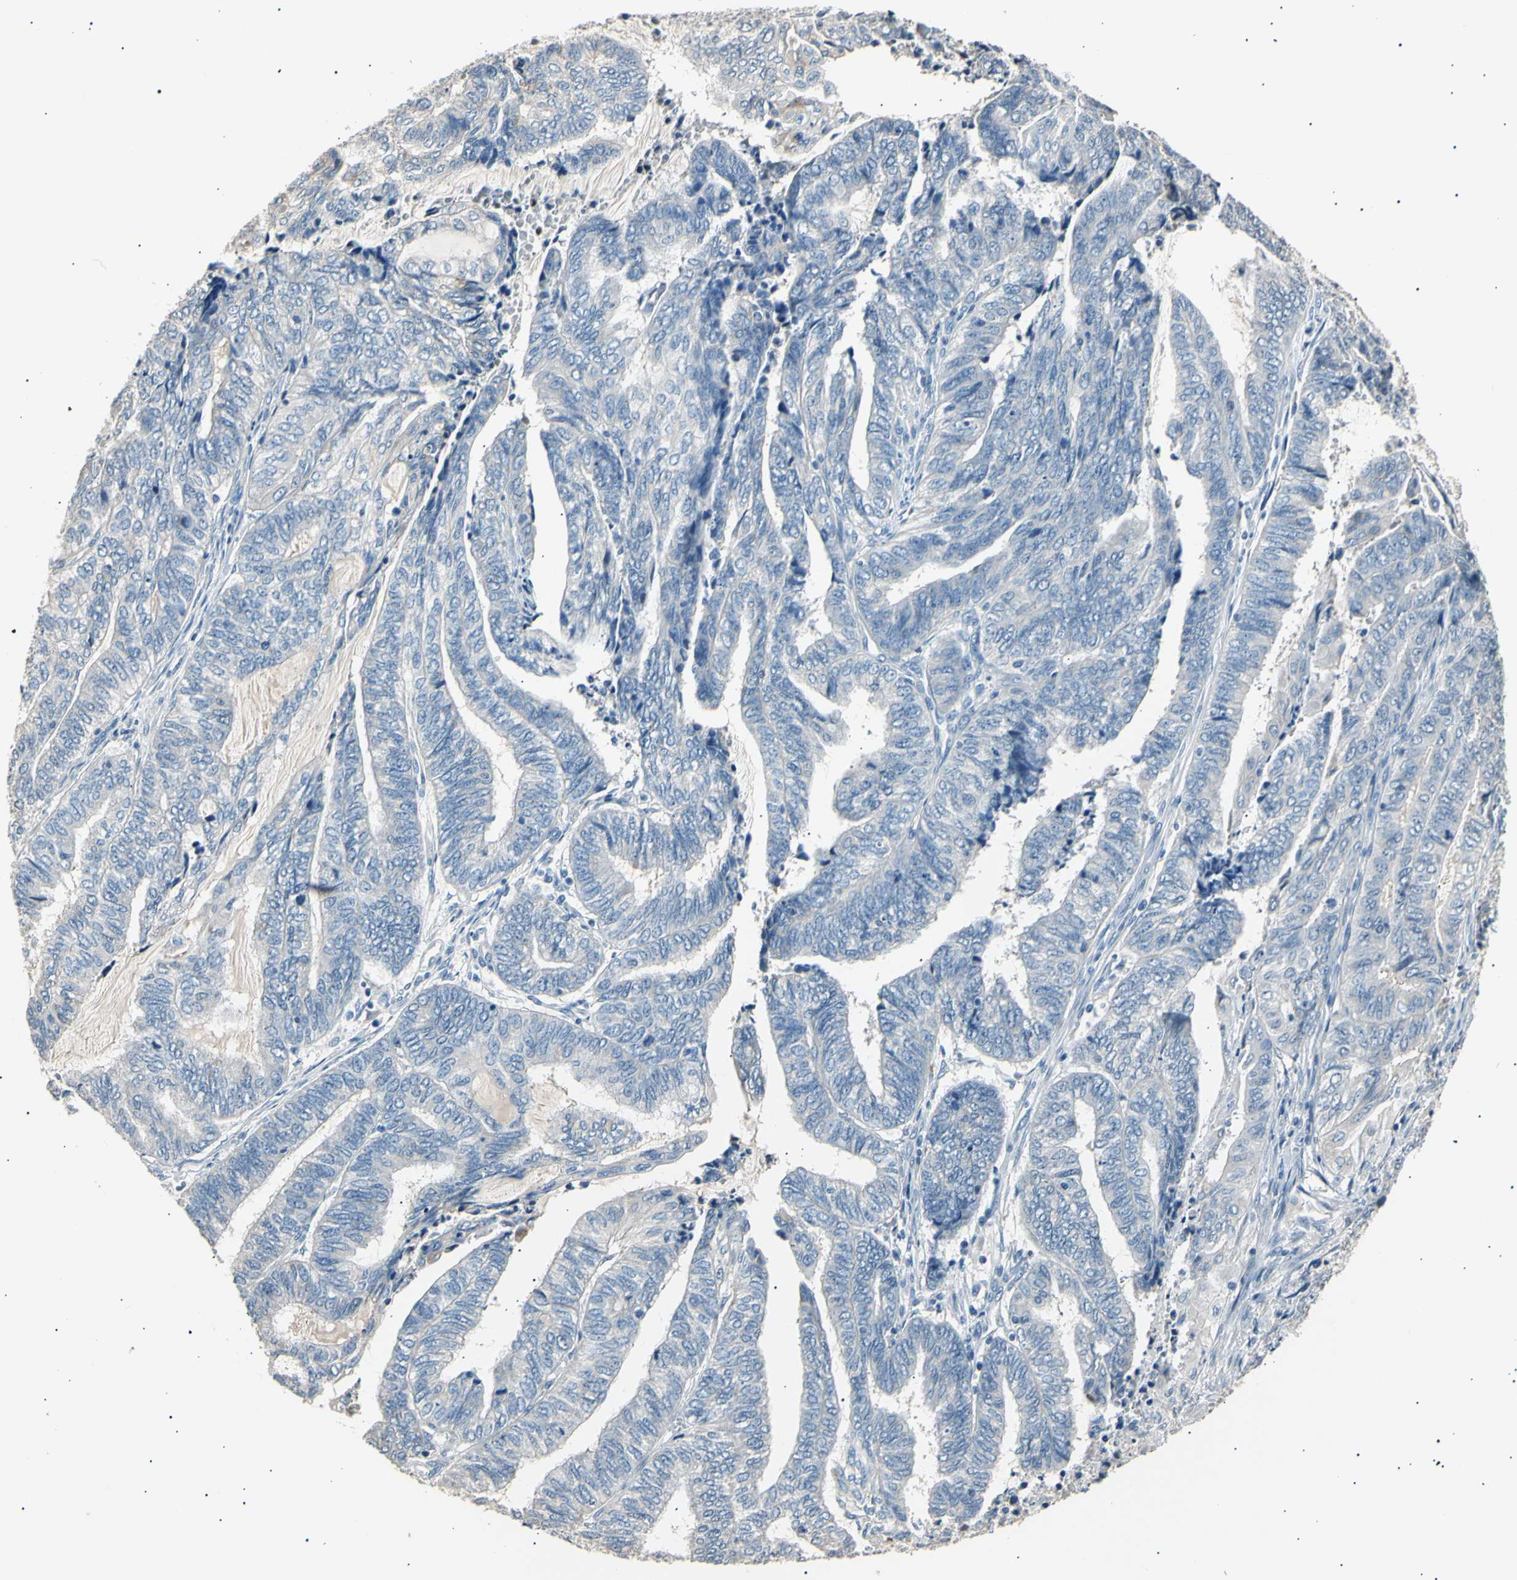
{"staining": {"intensity": "negative", "quantity": "none", "location": "none"}, "tissue": "endometrial cancer", "cell_type": "Tumor cells", "image_type": "cancer", "snomed": [{"axis": "morphology", "description": "Adenocarcinoma, NOS"}, {"axis": "topography", "description": "Uterus"}, {"axis": "topography", "description": "Endometrium"}], "caption": "Immunohistochemistry of endometrial cancer shows no positivity in tumor cells. (DAB immunohistochemistry, high magnification).", "gene": "LDLR", "patient": {"sex": "female", "age": 70}}